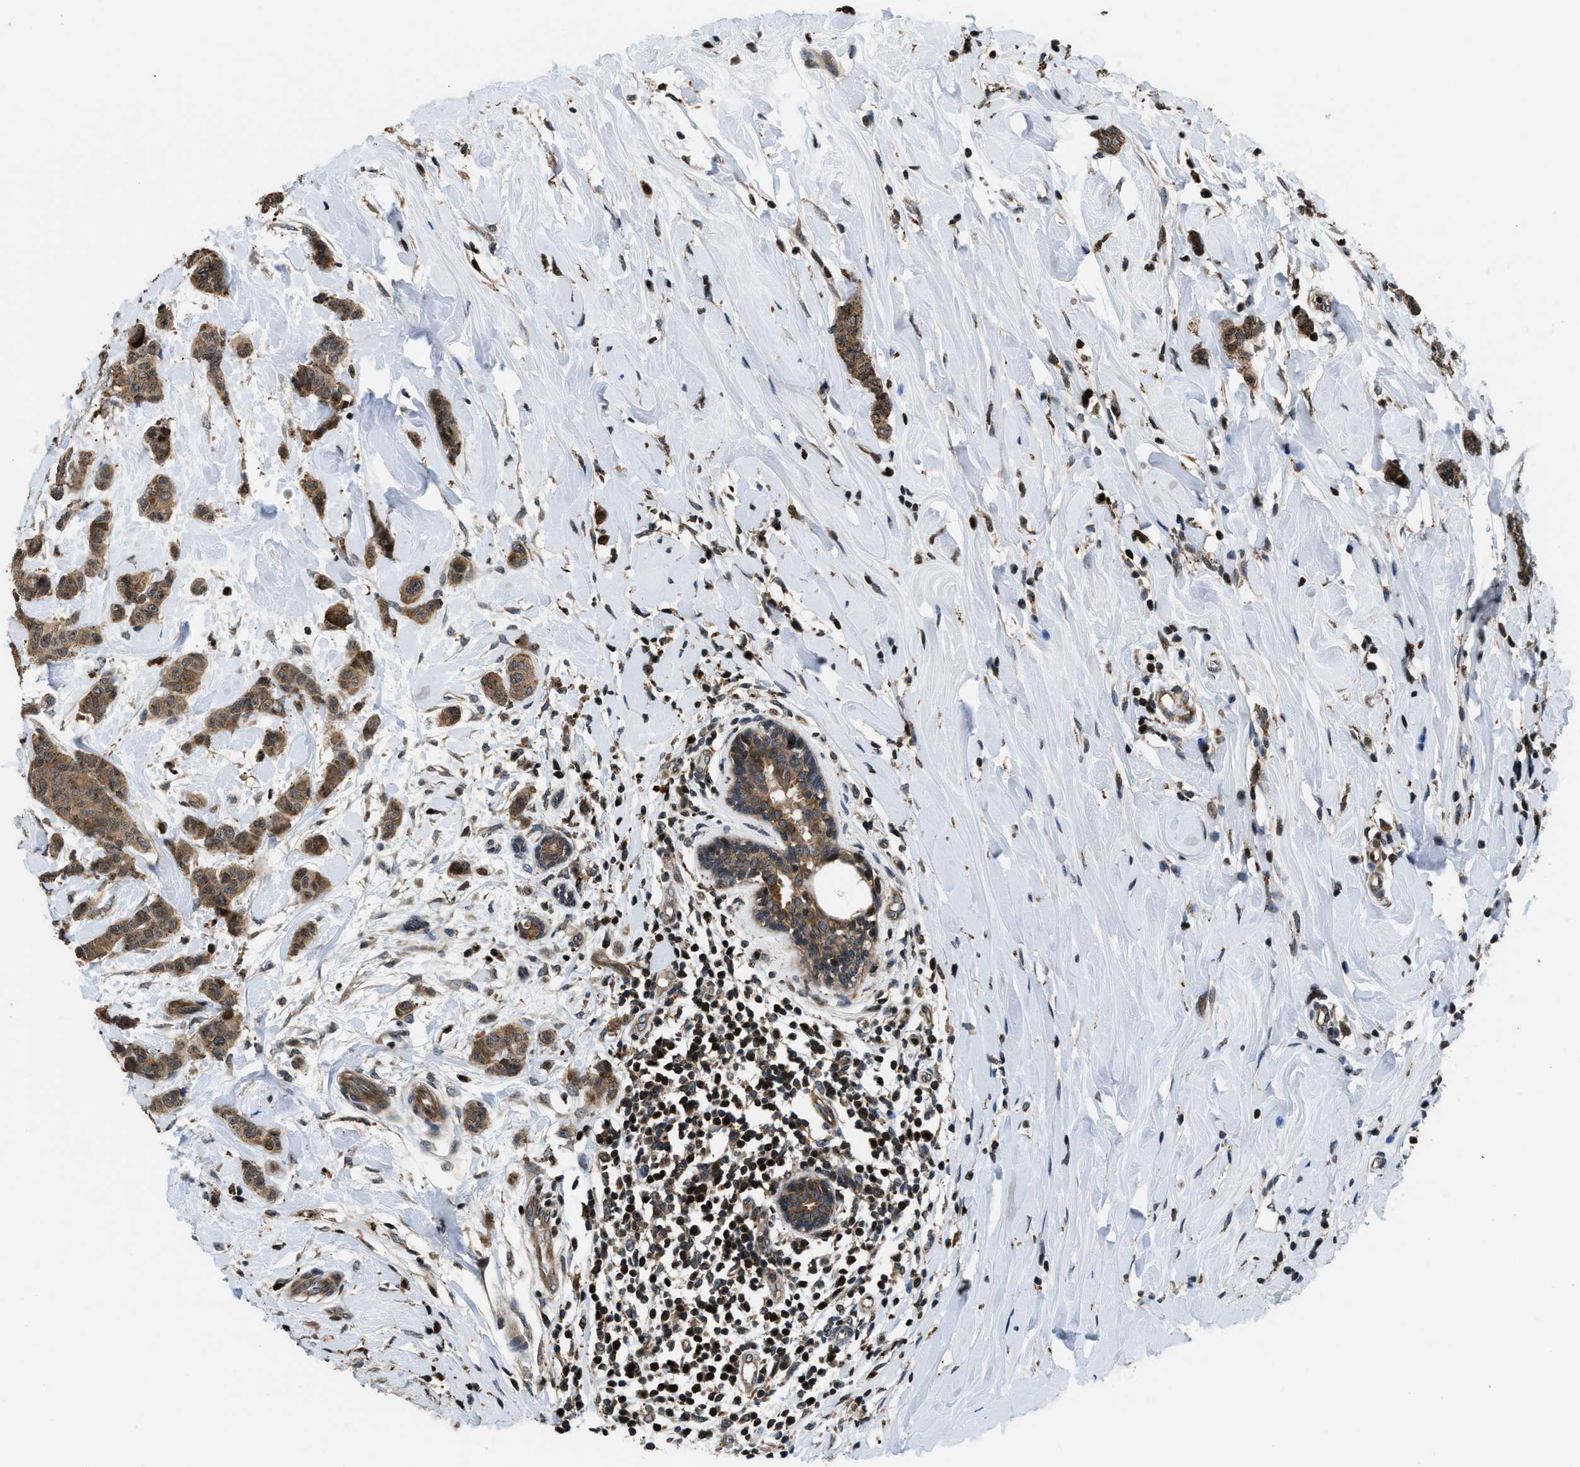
{"staining": {"intensity": "moderate", "quantity": ">75%", "location": "cytoplasmic/membranous"}, "tissue": "breast cancer", "cell_type": "Tumor cells", "image_type": "cancer", "snomed": [{"axis": "morphology", "description": "Normal tissue, NOS"}, {"axis": "morphology", "description": "Duct carcinoma"}, {"axis": "topography", "description": "Breast"}], "caption": "Tumor cells demonstrate medium levels of moderate cytoplasmic/membranous staining in about >75% of cells in breast invasive ductal carcinoma.", "gene": "CTBS", "patient": {"sex": "female", "age": 40}}